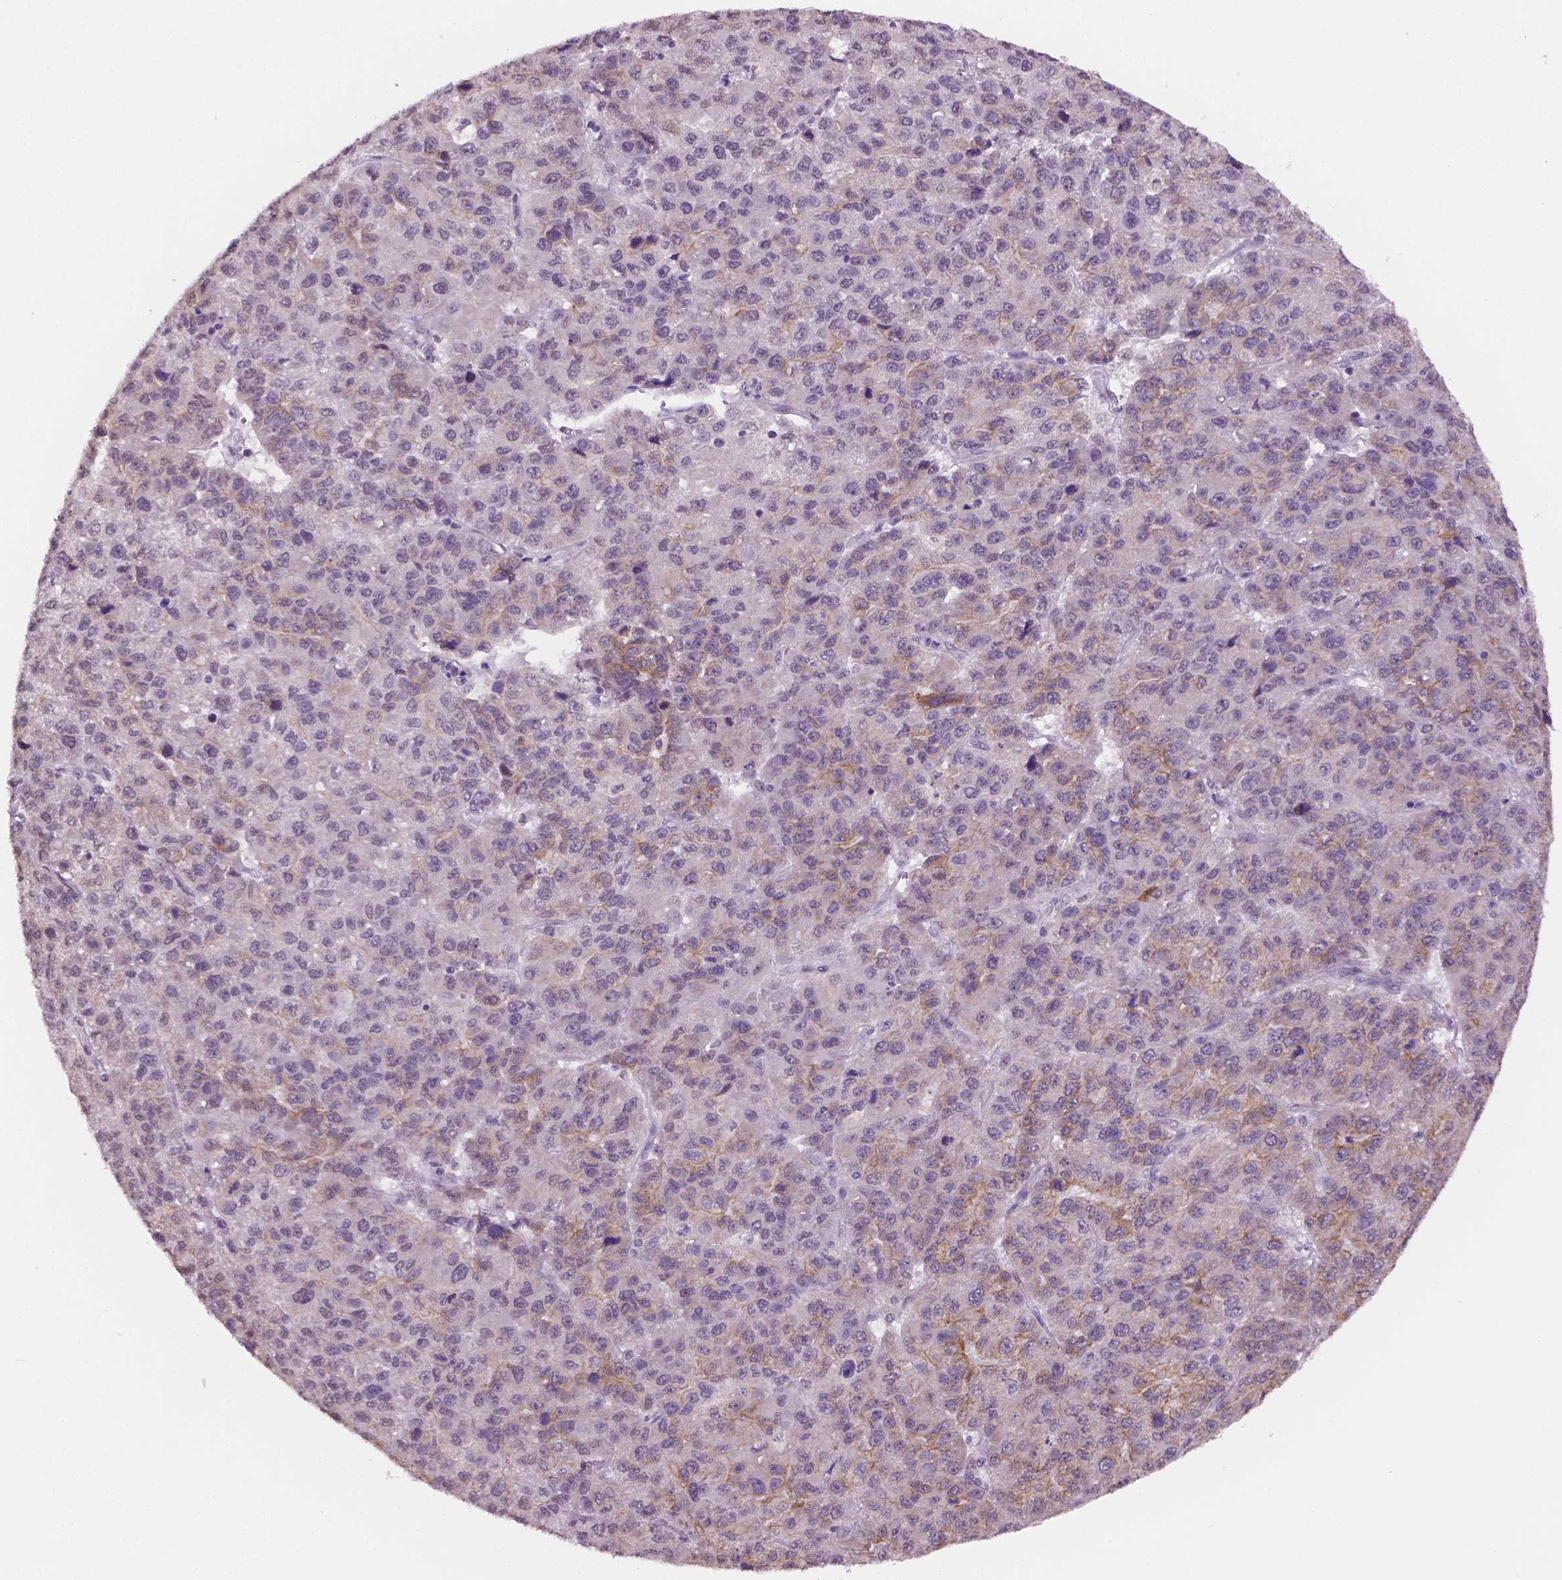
{"staining": {"intensity": "moderate", "quantity": "<25%", "location": "cytoplasmic/membranous"}, "tissue": "liver cancer", "cell_type": "Tumor cells", "image_type": "cancer", "snomed": [{"axis": "morphology", "description": "Carcinoma, Hepatocellular, NOS"}, {"axis": "topography", "description": "Liver"}], "caption": "Protein expression analysis of human liver cancer reveals moderate cytoplasmic/membranous expression in approximately <25% of tumor cells. The staining is performed using DAB (3,3'-diaminobenzidine) brown chromogen to label protein expression. The nuclei are counter-stained blue using hematoxylin.", "gene": "SHLD3", "patient": {"sex": "male", "age": 69}}